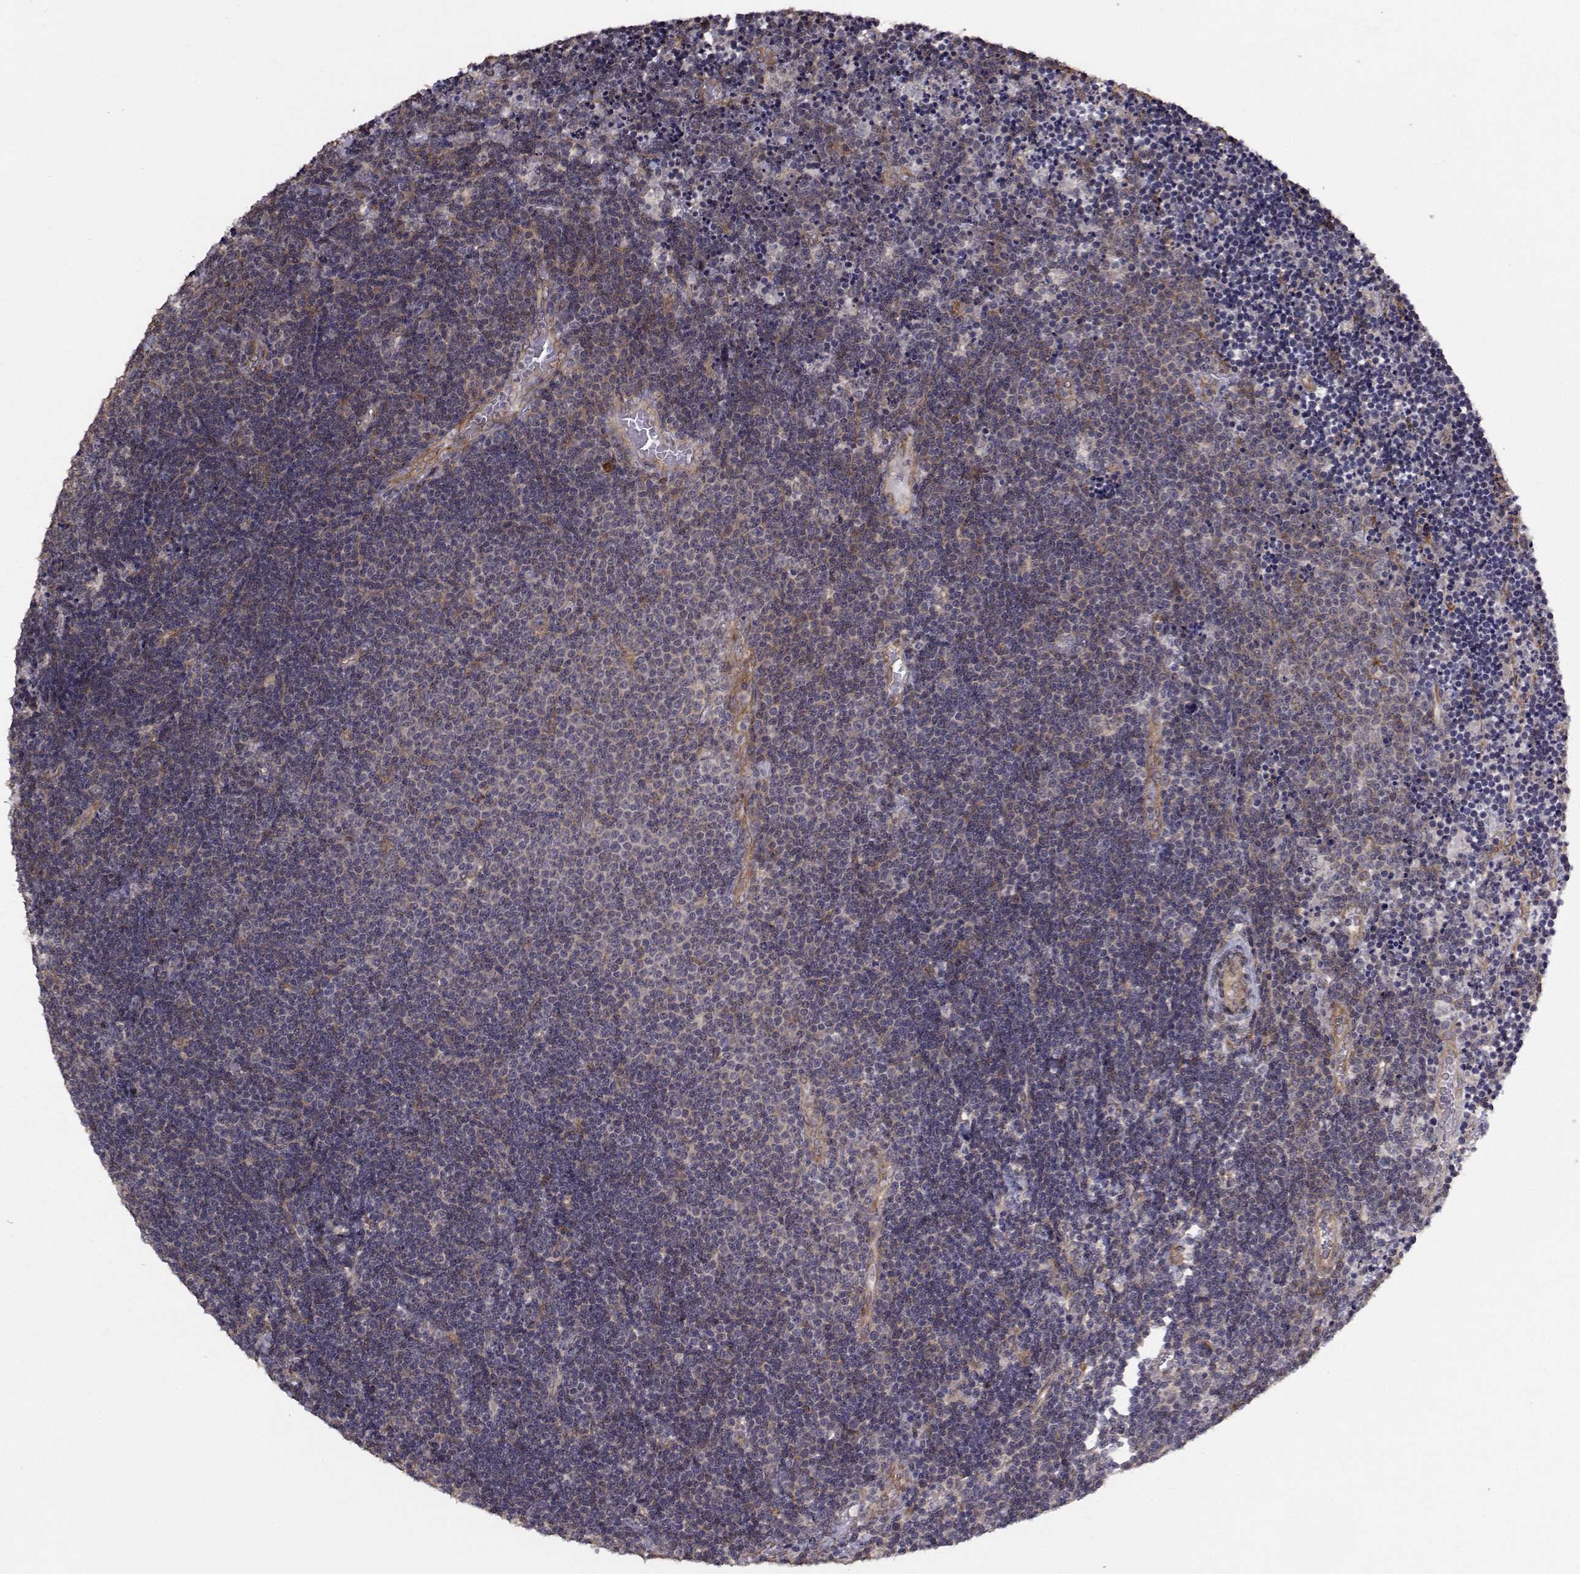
{"staining": {"intensity": "weak", "quantity": ">75%", "location": "cytoplasmic/membranous"}, "tissue": "lymphoma", "cell_type": "Tumor cells", "image_type": "cancer", "snomed": [{"axis": "morphology", "description": "Malignant lymphoma, non-Hodgkin's type, Low grade"}, {"axis": "topography", "description": "Brain"}], "caption": "A micrograph of human malignant lymphoma, non-Hodgkin's type (low-grade) stained for a protein displays weak cytoplasmic/membranous brown staining in tumor cells.", "gene": "TRIP10", "patient": {"sex": "female", "age": 66}}